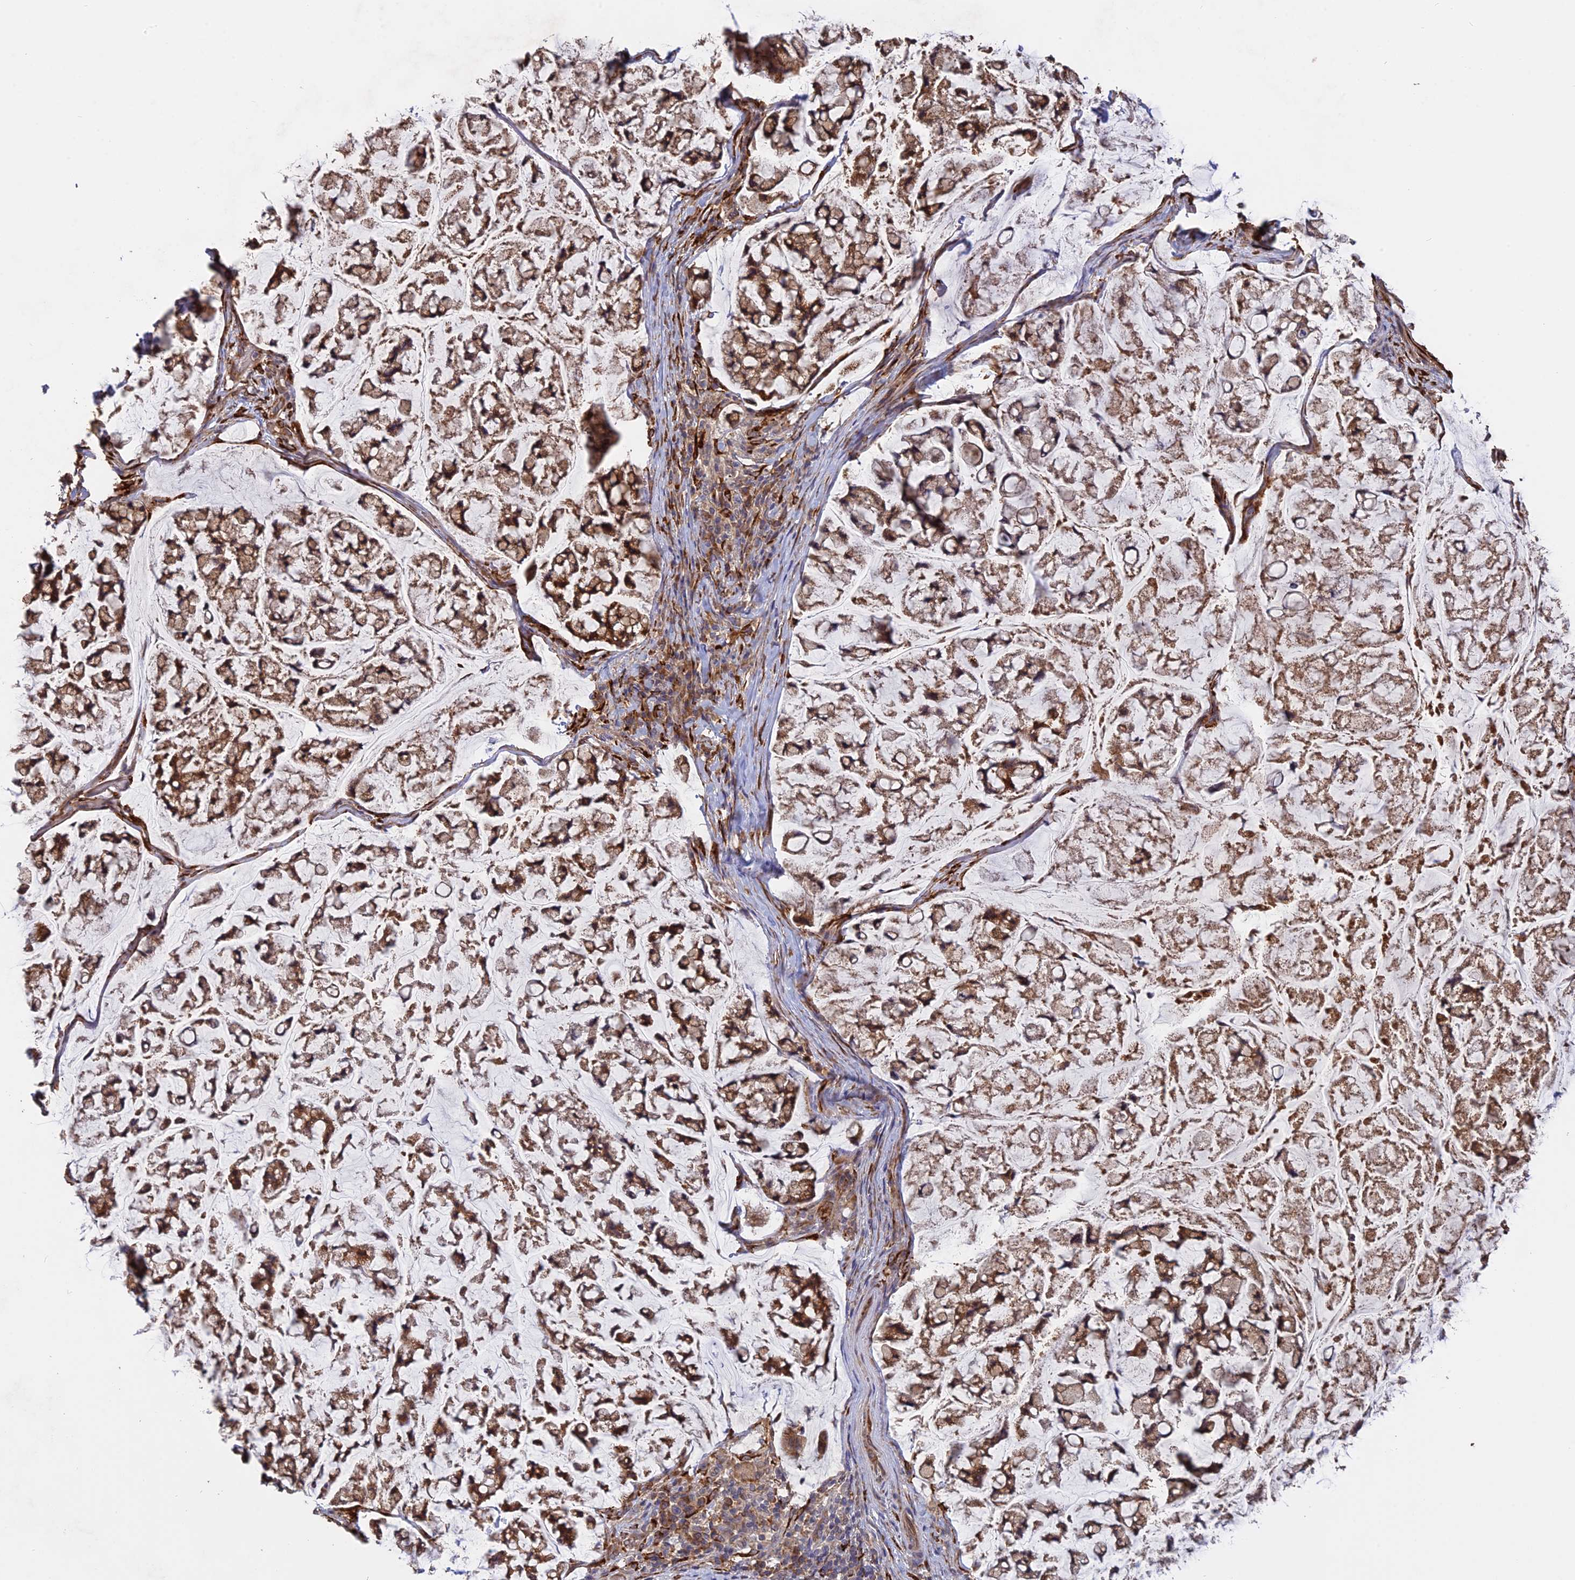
{"staining": {"intensity": "moderate", "quantity": ">75%", "location": "cytoplasmic/membranous"}, "tissue": "stomach cancer", "cell_type": "Tumor cells", "image_type": "cancer", "snomed": [{"axis": "morphology", "description": "Adenocarcinoma, NOS"}, {"axis": "topography", "description": "Stomach, lower"}], "caption": "This image displays immunohistochemistry (IHC) staining of stomach cancer, with medium moderate cytoplasmic/membranous staining in approximately >75% of tumor cells.", "gene": "PPIC", "patient": {"sex": "male", "age": 67}}